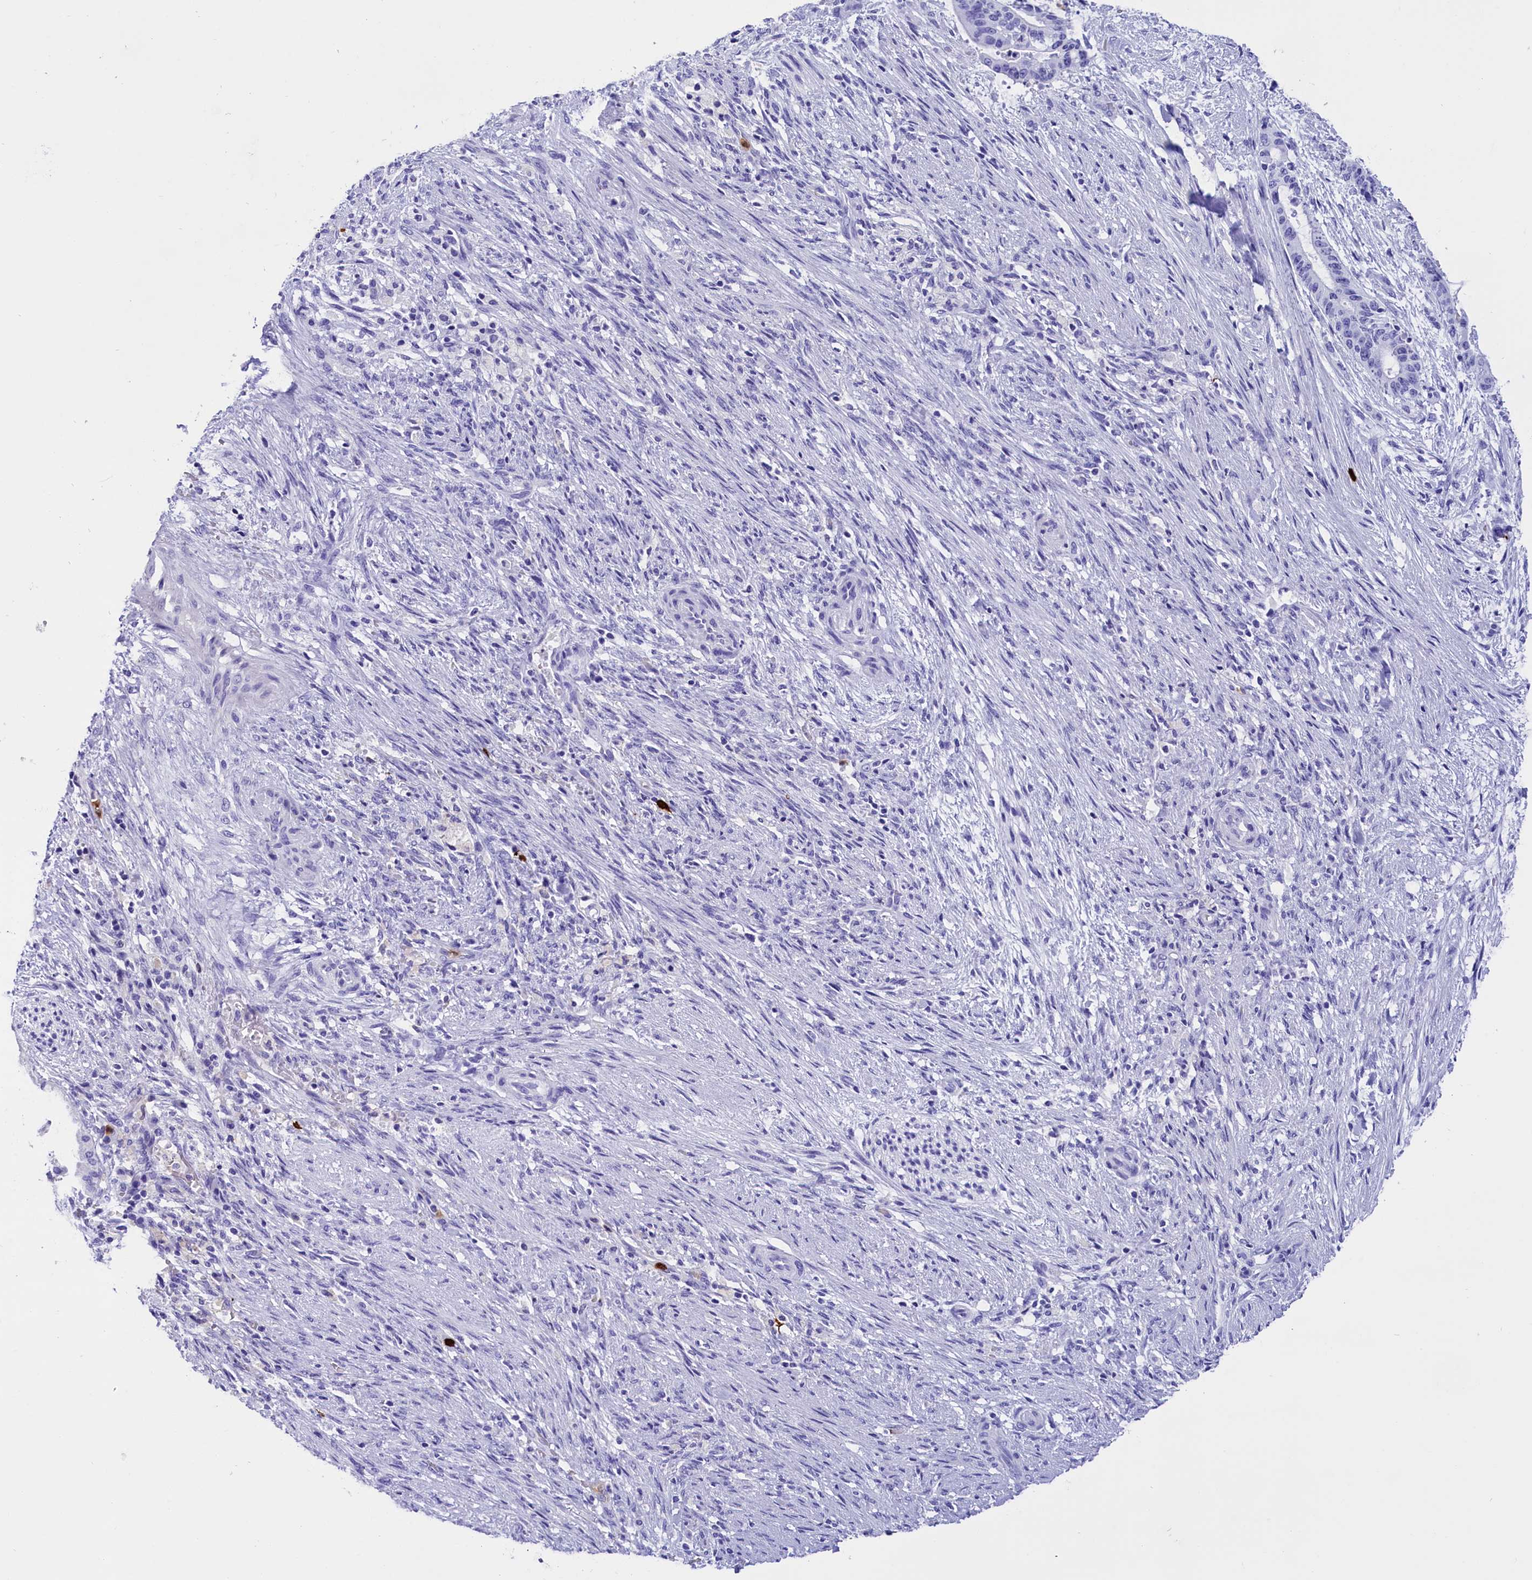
{"staining": {"intensity": "negative", "quantity": "none", "location": "none"}, "tissue": "liver cancer", "cell_type": "Tumor cells", "image_type": "cancer", "snomed": [{"axis": "morphology", "description": "Normal tissue, NOS"}, {"axis": "morphology", "description": "Cholangiocarcinoma"}, {"axis": "topography", "description": "Liver"}, {"axis": "topography", "description": "Peripheral nerve tissue"}], "caption": "The immunohistochemistry (IHC) image has no significant expression in tumor cells of cholangiocarcinoma (liver) tissue.", "gene": "CLC", "patient": {"sex": "female", "age": 73}}